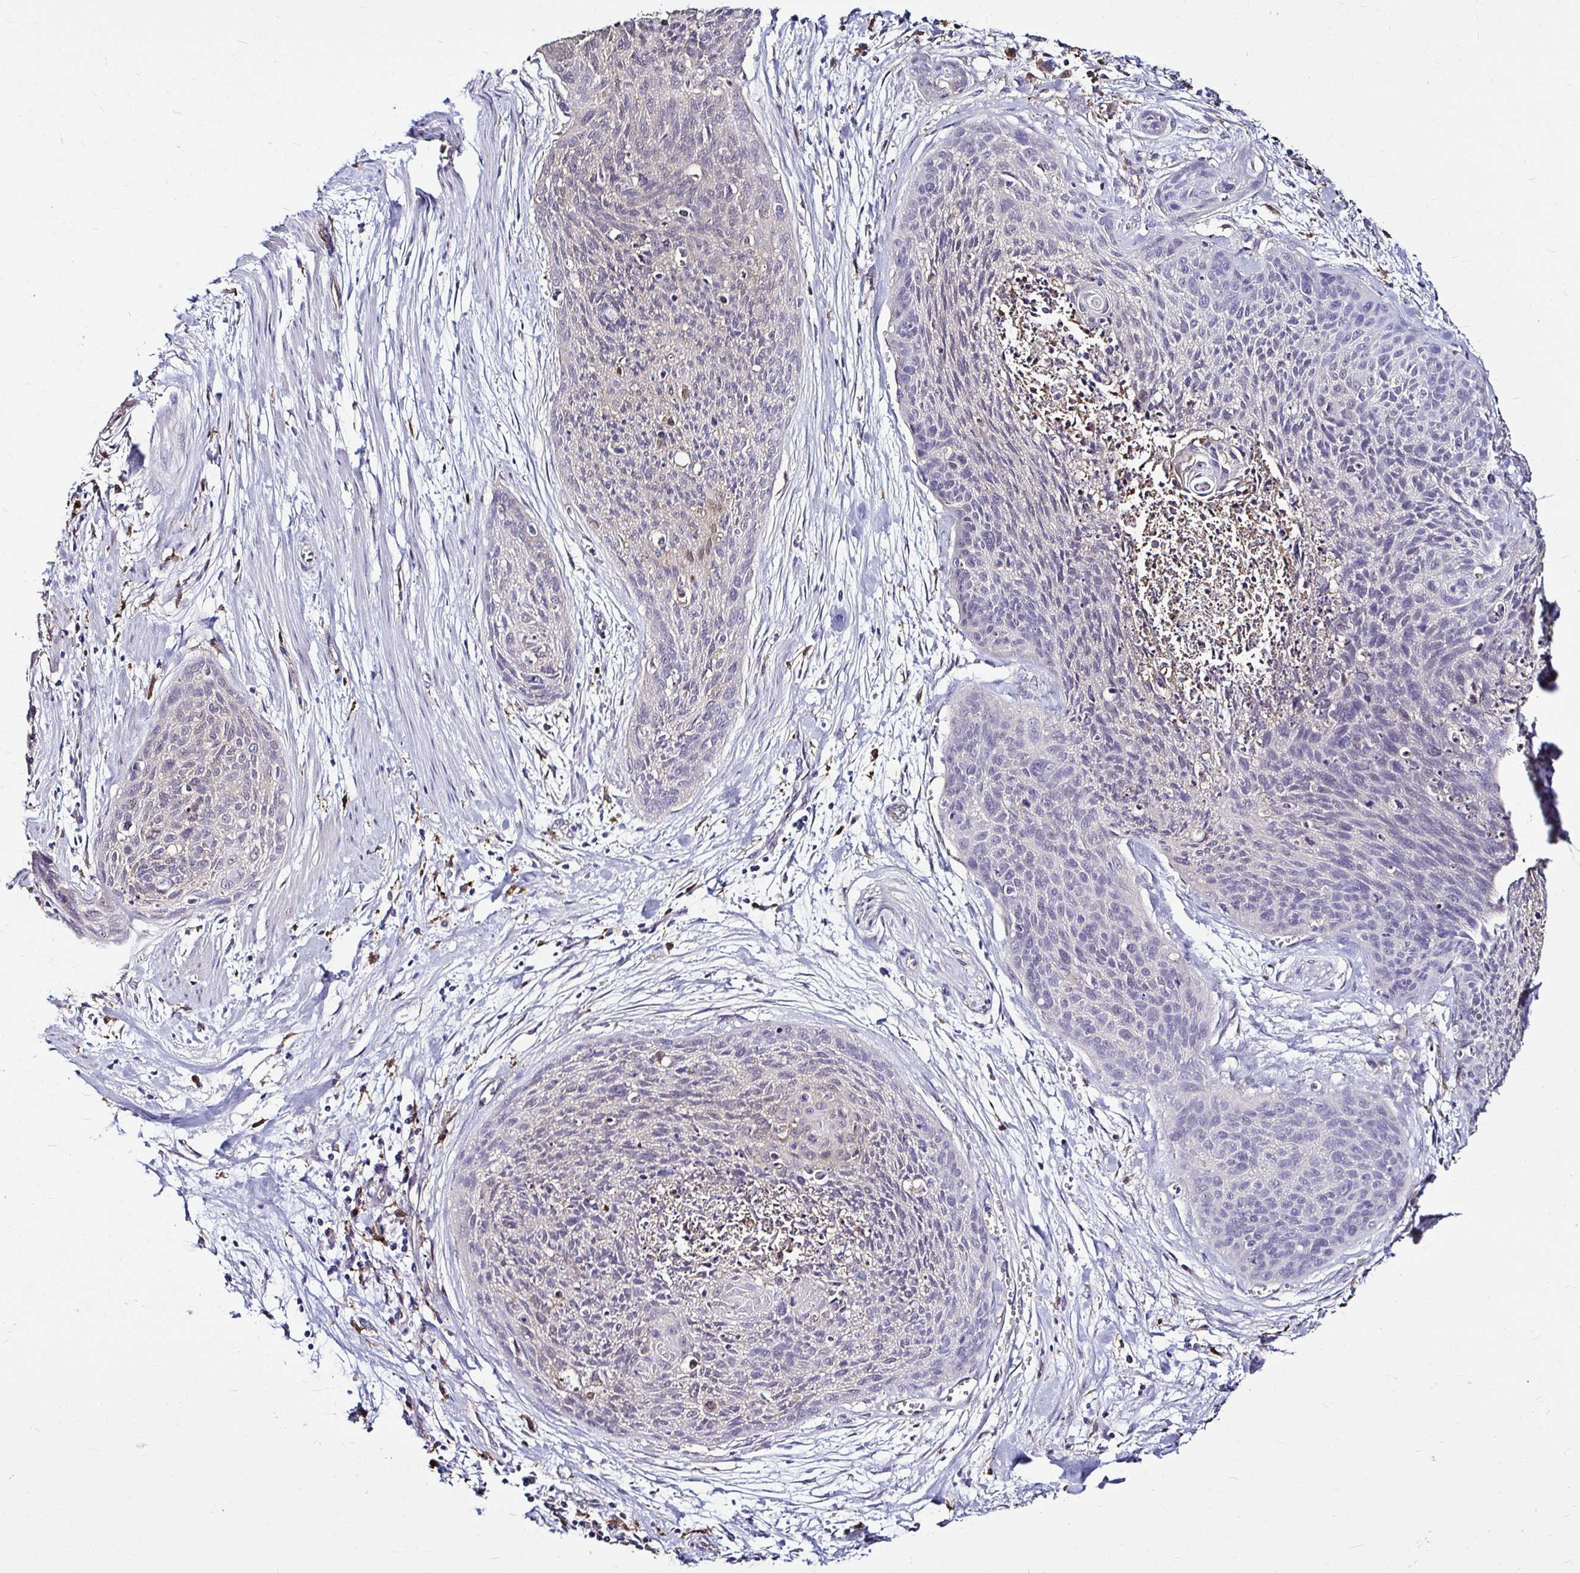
{"staining": {"intensity": "negative", "quantity": "none", "location": "none"}, "tissue": "cervical cancer", "cell_type": "Tumor cells", "image_type": "cancer", "snomed": [{"axis": "morphology", "description": "Squamous cell carcinoma, NOS"}, {"axis": "topography", "description": "Cervix"}], "caption": "Tumor cells show no significant protein staining in cervical cancer (squamous cell carcinoma).", "gene": "IDH1", "patient": {"sex": "female", "age": 55}}